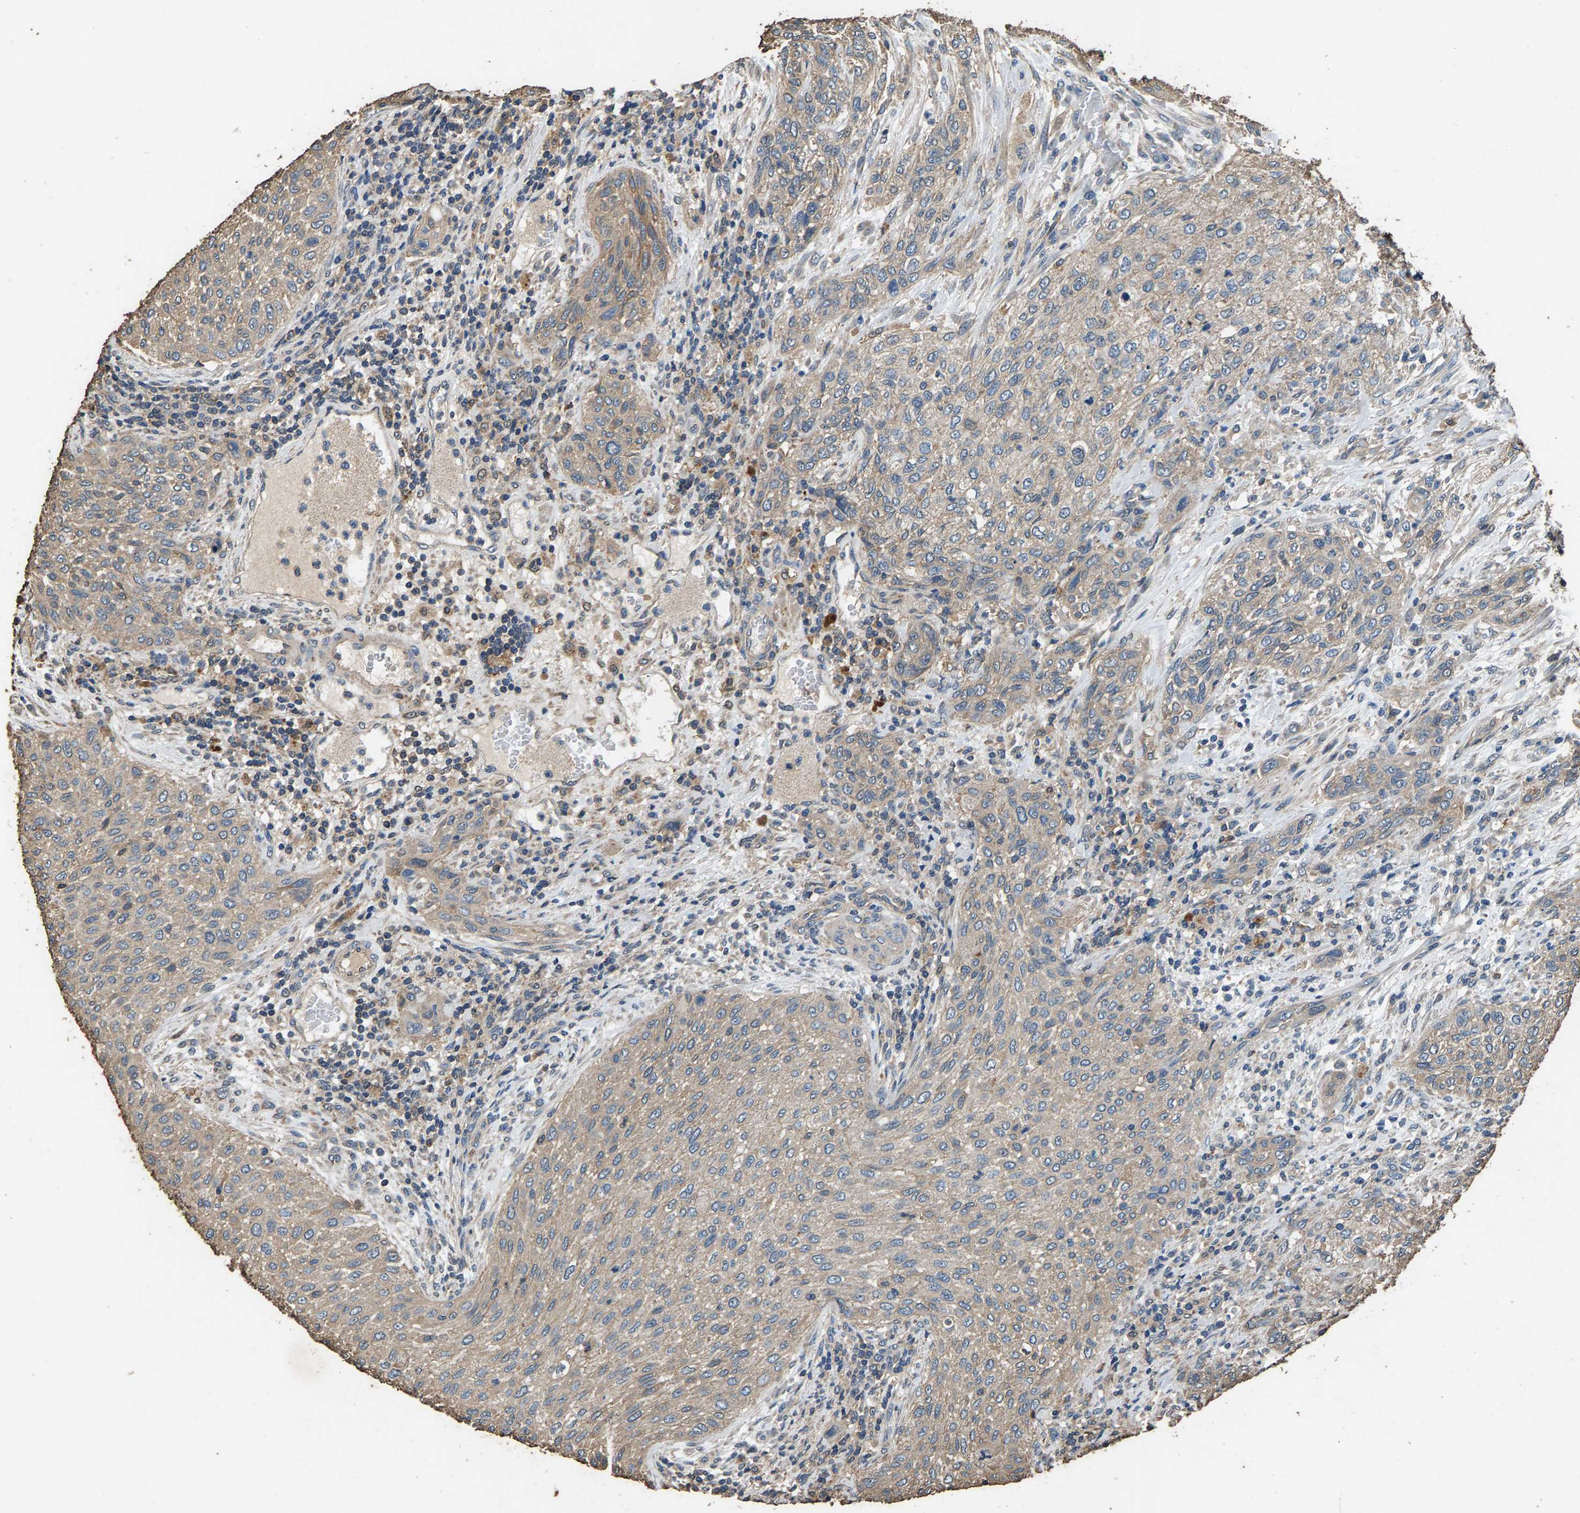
{"staining": {"intensity": "weak", "quantity": "25%-75%", "location": "cytoplasmic/membranous"}, "tissue": "urothelial cancer", "cell_type": "Tumor cells", "image_type": "cancer", "snomed": [{"axis": "morphology", "description": "Urothelial carcinoma, Low grade"}, {"axis": "morphology", "description": "Urothelial carcinoma, High grade"}, {"axis": "topography", "description": "Urinary bladder"}], "caption": "The photomicrograph reveals staining of urothelial carcinoma (high-grade), revealing weak cytoplasmic/membranous protein expression (brown color) within tumor cells. Using DAB (brown) and hematoxylin (blue) stains, captured at high magnification using brightfield microscopy.", "gene": "MRPL27", "patient": {"sex": "male", "age": 35}}